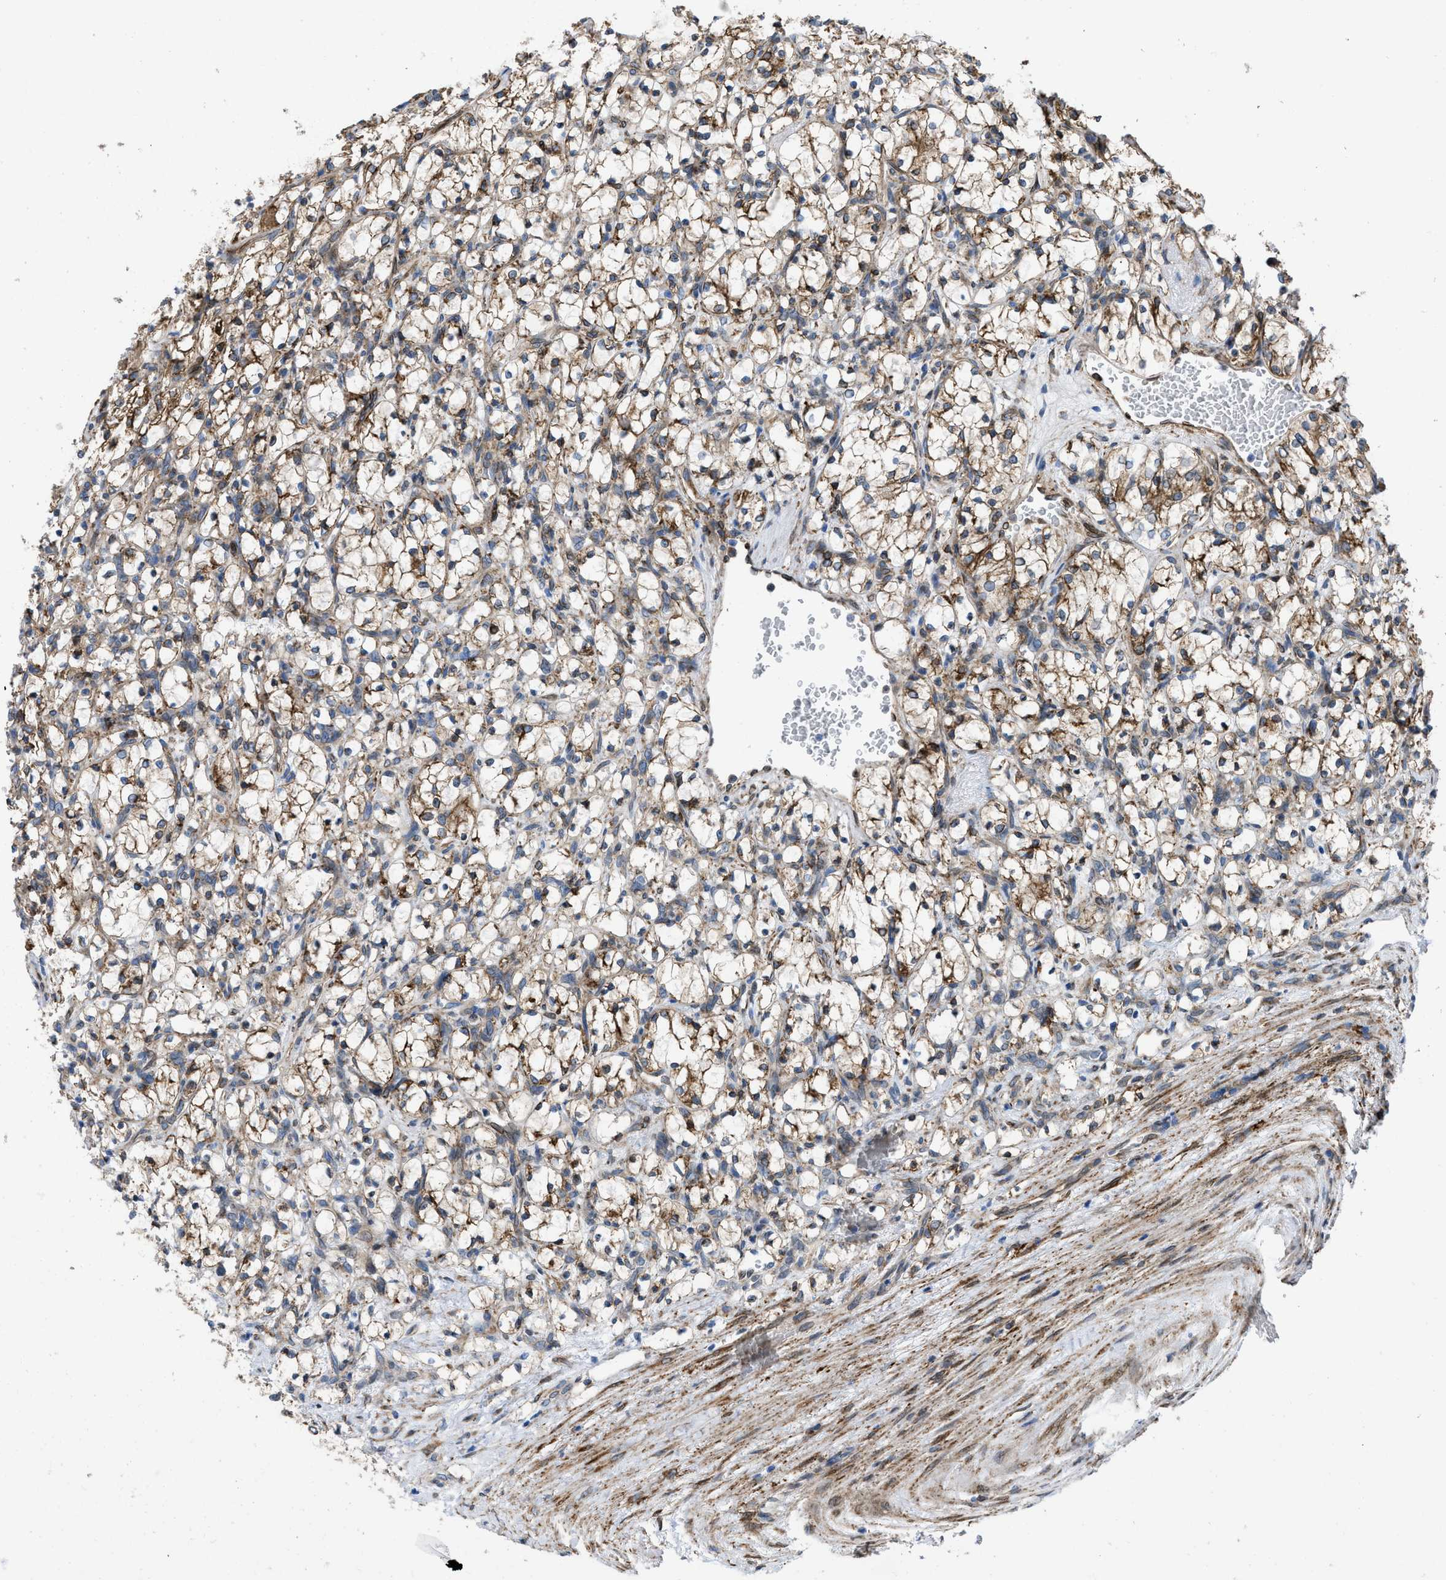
{"staining": {"intensity": "moderate", "quantity": "25%-75%", "location": "cytoplasmic/membranous"}, "tissue": "renal cancer", "cell_type": "Tumor cells", "image_type": "cancer", "snomed": [{"axis": "morphology", "description": "Adenocarcinoma, NOS"}, {"axis": "topography", "description": "Kidney"}], "caption": "The image shows immunohistochemical staining of renal cancer. There is moderate cytoplasmic/membranous positivity is seen in about 25%-75% of tumor cells.", "gene": "ERLIN2", "patient": {"sex": "female", "age": 69}}